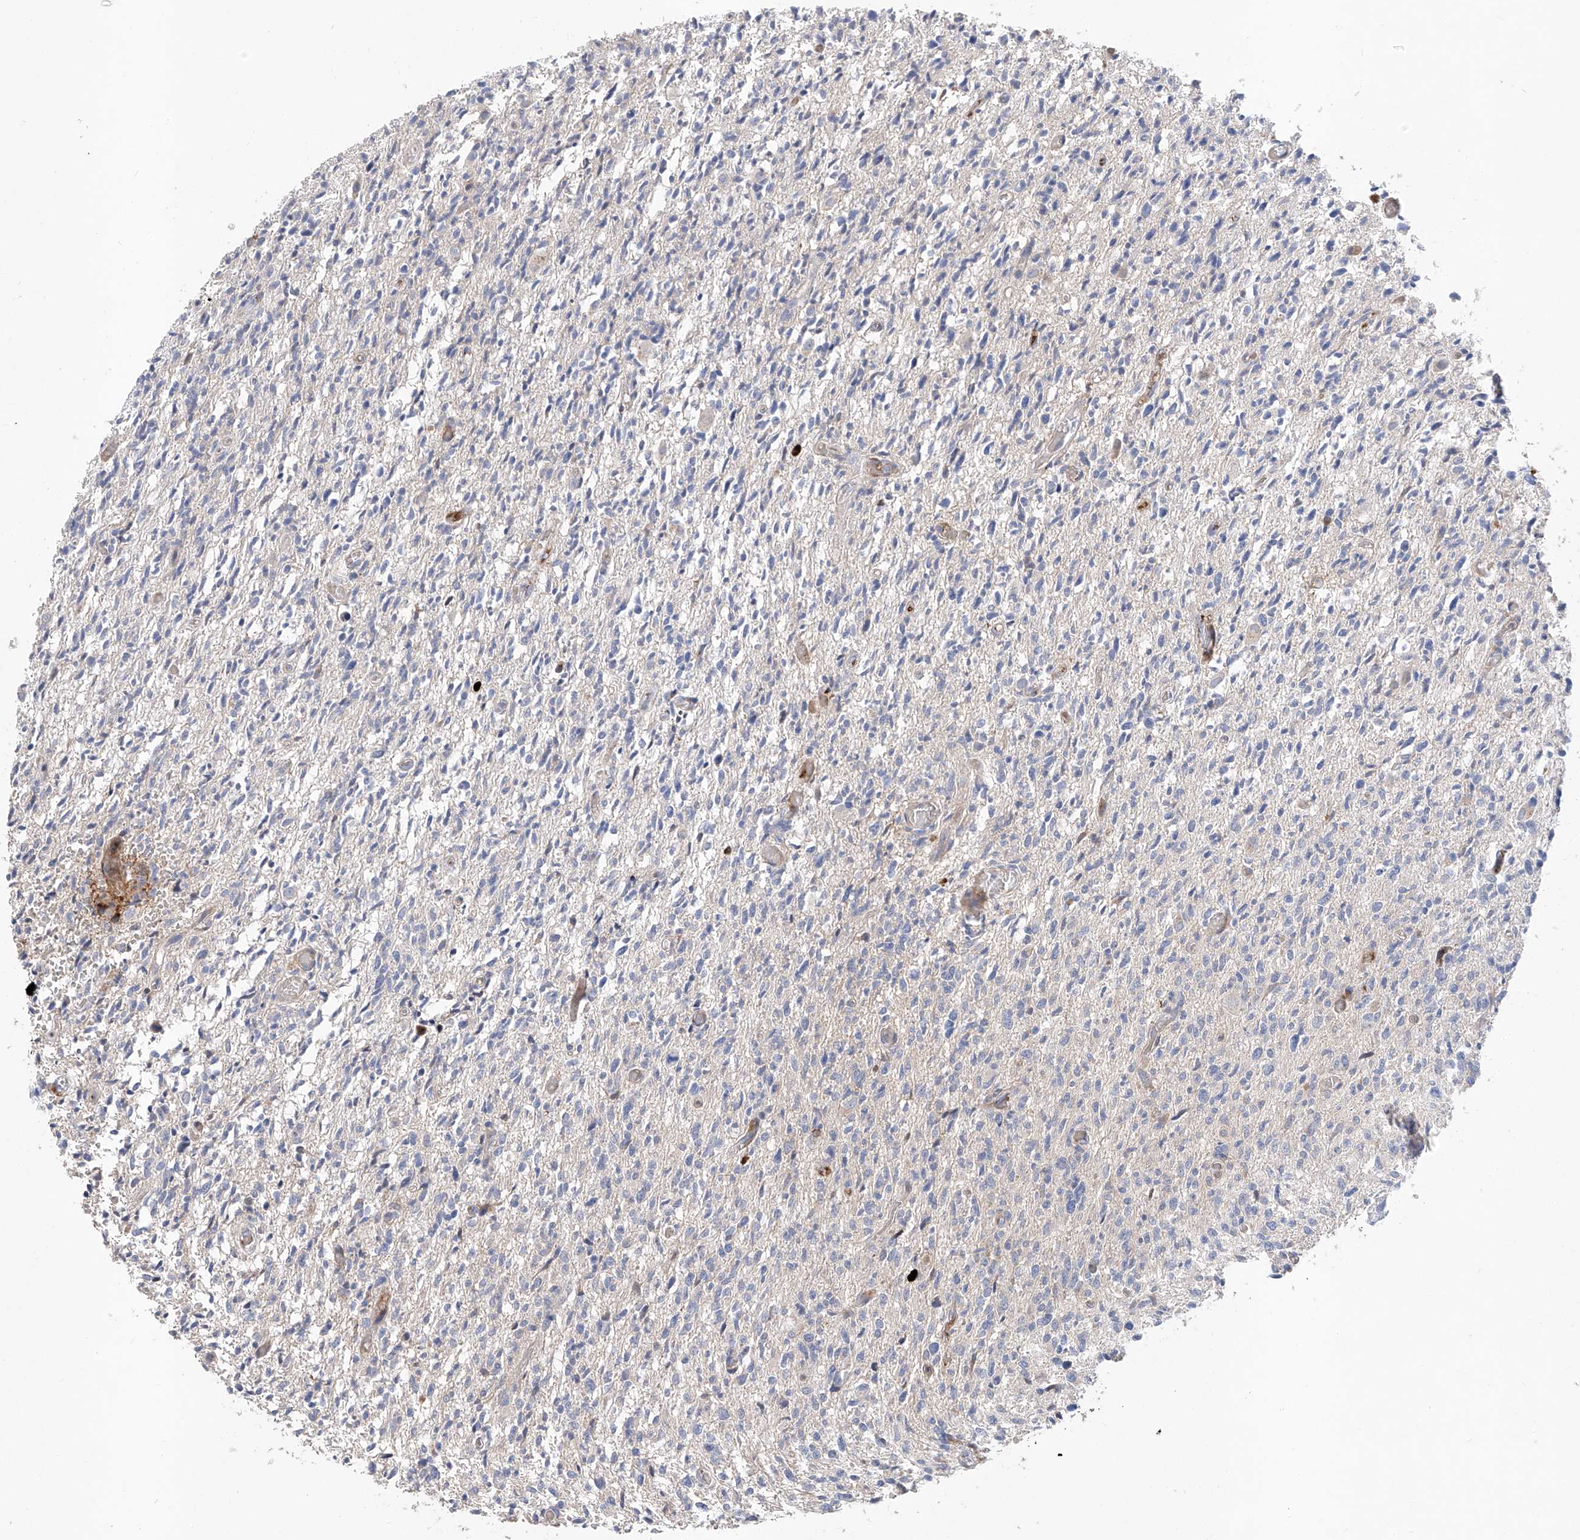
{"staining": {"intensity": "negative", "quantity": "none", "location": "none"}, "tissue": "glioma", "cell_type": "Tumor cells", "image_type": "cancer", "snomed": [{"axis": "morphology", "description": "Glioma, malignant, High grade"}, {"axis": "topography", "description": "Brain"}], "caption": "A high-resolution histopathology image shows immunohistochemistry staining of high-grade glioma (malignant), which shows no significant expression in tumor cells. (Stains: DAB (3,3'-diaminobenzidine) immunohistochemistry with hematoxylin counter stain, Microscopy: brightfield microscopy at high magnification).", "gene": "FUCA2", "patient": {"sex": "female", "age": 57}}